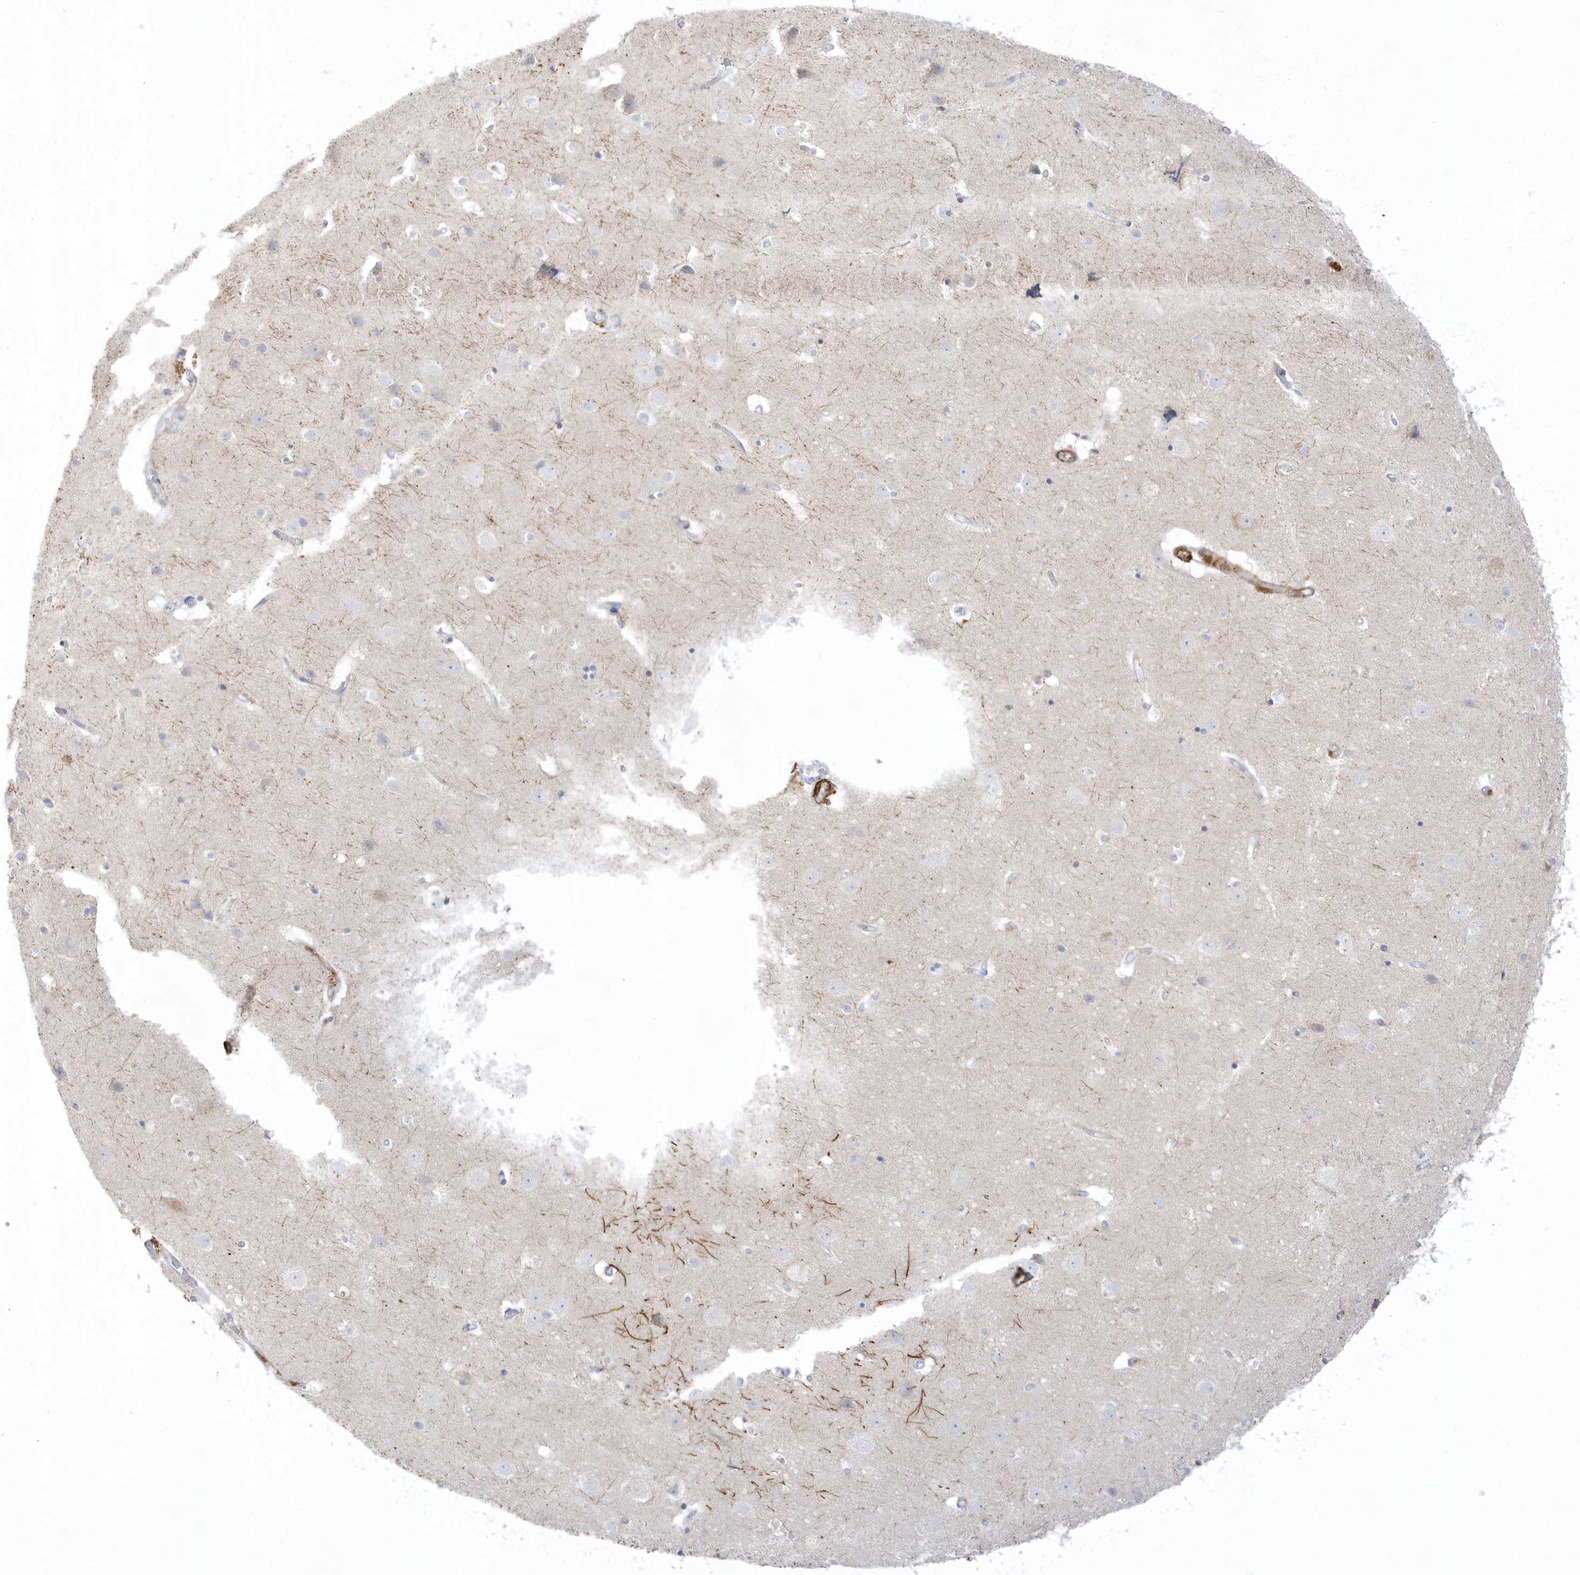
{"staining": {"intensity": "negative", "quantity": "none", "location": "none"}, "tissue": "cerebral cortex", "cell_type": "Endothelial cells", "image_type": "normal", "snomed": [{"axis": "morphology", "description": "Normal tissue, NOS"}, {"axis": "topography", "description": "Cerebral cortex"}], "caption": "Protein analysis of unremarkable cerebral cortex shows no significant positivity in endothelial cells.", "gene": "THADA", "patient": {"sex": "male", "age": 54}}